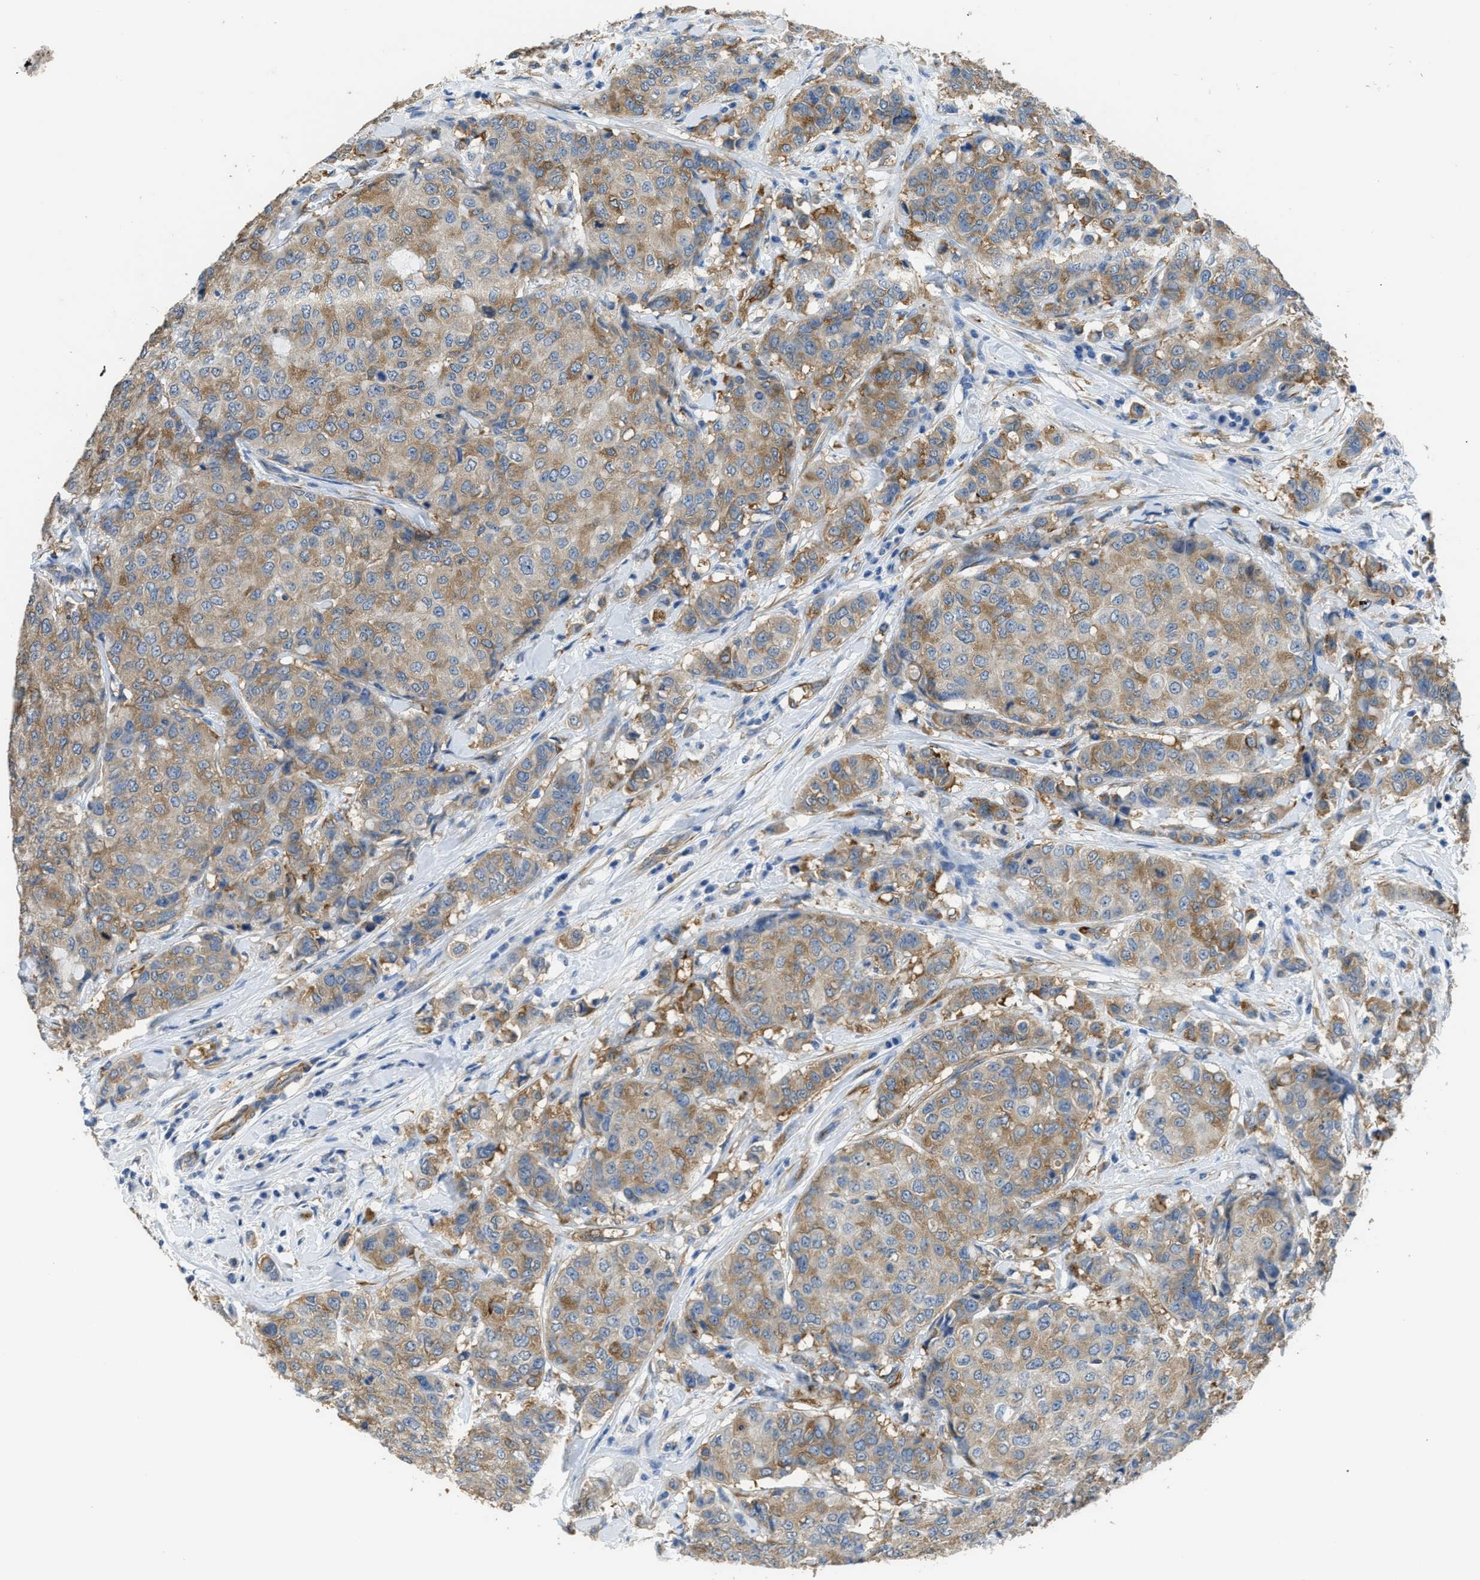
{"staining": {"intensity": "moderate", "quantity": ">75%", "location": "cytoplasmic/membranous"}, "tissue": "breast cancer", "cell_type": "Tumor cells", "image_type": "cancer", "snomed": [{"axis": "morphology", "description": "Duct carcinoma"}, {"axis": "topography", "description": "Breast"}], "caption": "Protein staining shows moderate cytoplasmic/membranous expression in approximately >75% of tumor cells in breast intraductal carcinoma. The protein of interest is shown in brown color, while the nuclei are stained blue.", "gene": "ZSWIM5", "patient": {"sex": "female", "age": 27}}